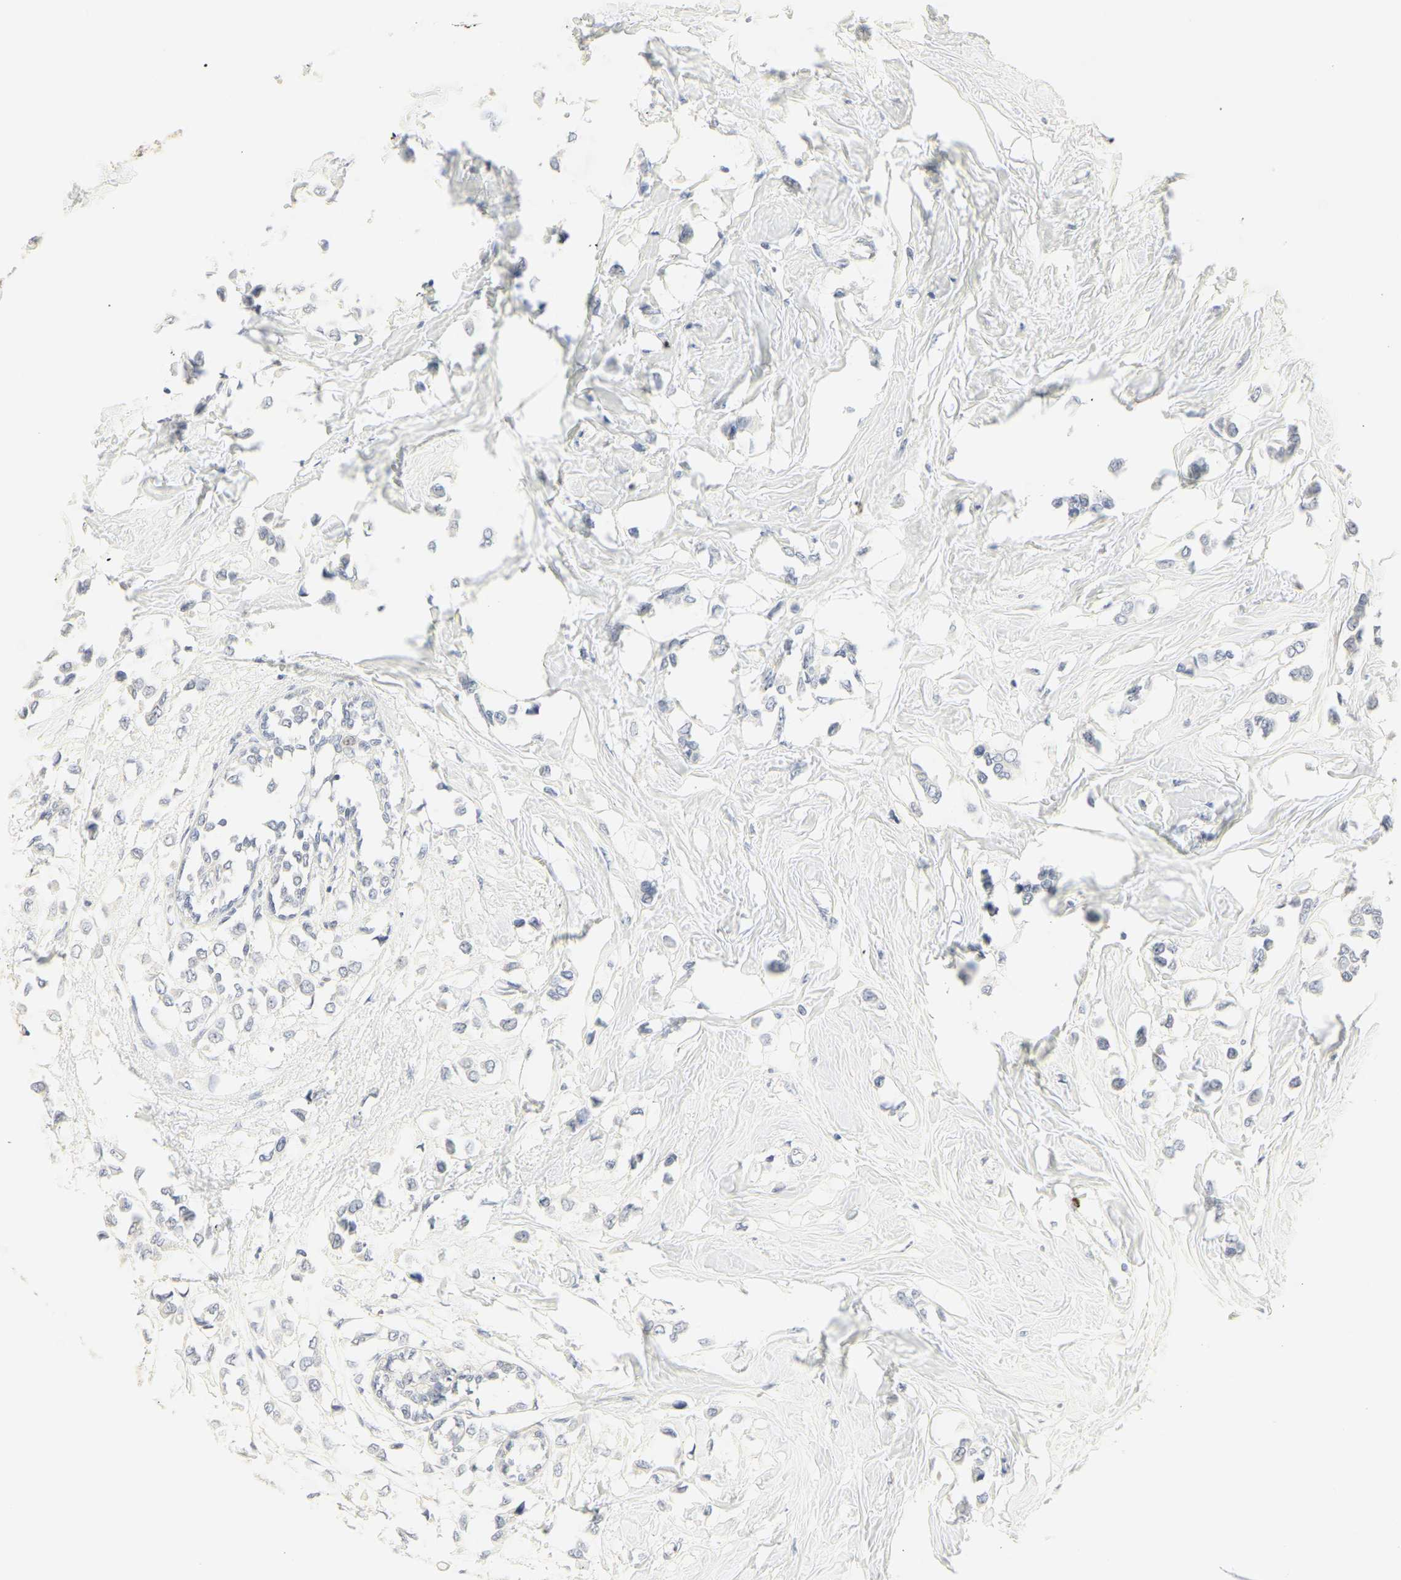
{"staining": {"intensity": "negative", "quantity": "none", "location": "none"}, "tissue": "breast cancer", "cell_type": "Tumor cells", "image_type": "cancer", "snomed": [{"axis": "morphology", "description": "Lobular carcinoma"}, {"axis": "topography", "description": "Breast"}], "caption": "IHC of breast cancer (lobular carcinoma) shows no positivity in tumor cells.", "gene": "MPO", "patient": {"sex": "female", "age": 51}}